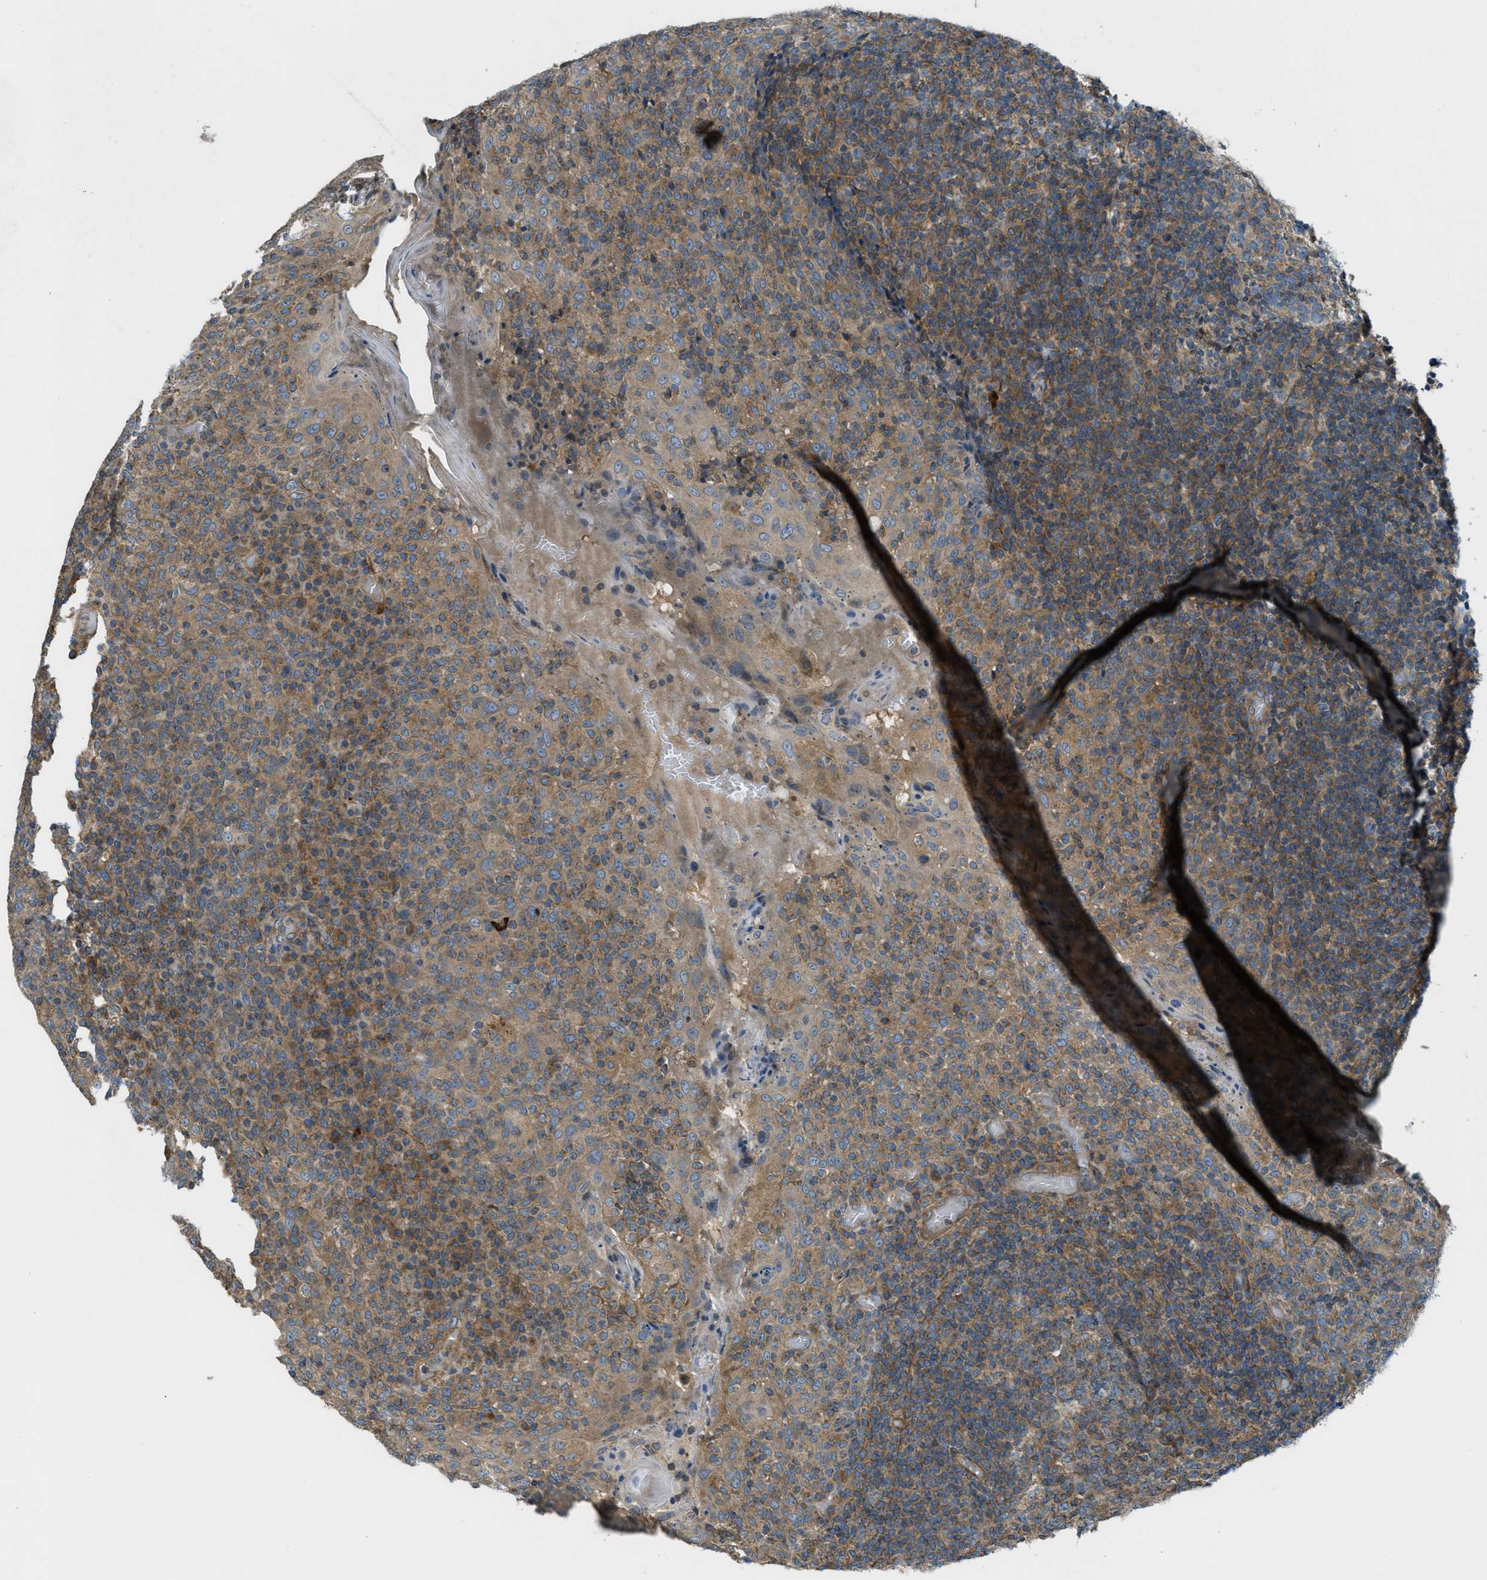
{"staining": {"intensity": "moderate", "quantity": ">75%", "location": "cytoplasmic/membranous"}, "tissue": "tonsil", "cell_type": "Germinal center cells", "image_type": "normal", "snomed": [{"axis": "morphology", "description": "Normal tissue, NOS"}, {"axis": "topography", "description": "Tonsil"}], "caption": "A histopathology image of human tonsil stained for a protein reveals moderate cytoplasmic/membranous brown staining in germinal center cells. (Stains: DAB in brown, nuclei in blue, Microscopy: brightfield microscopy at high magnification).", "gene": "VEZT", "patient": {"sex": "female", "age": 19}}